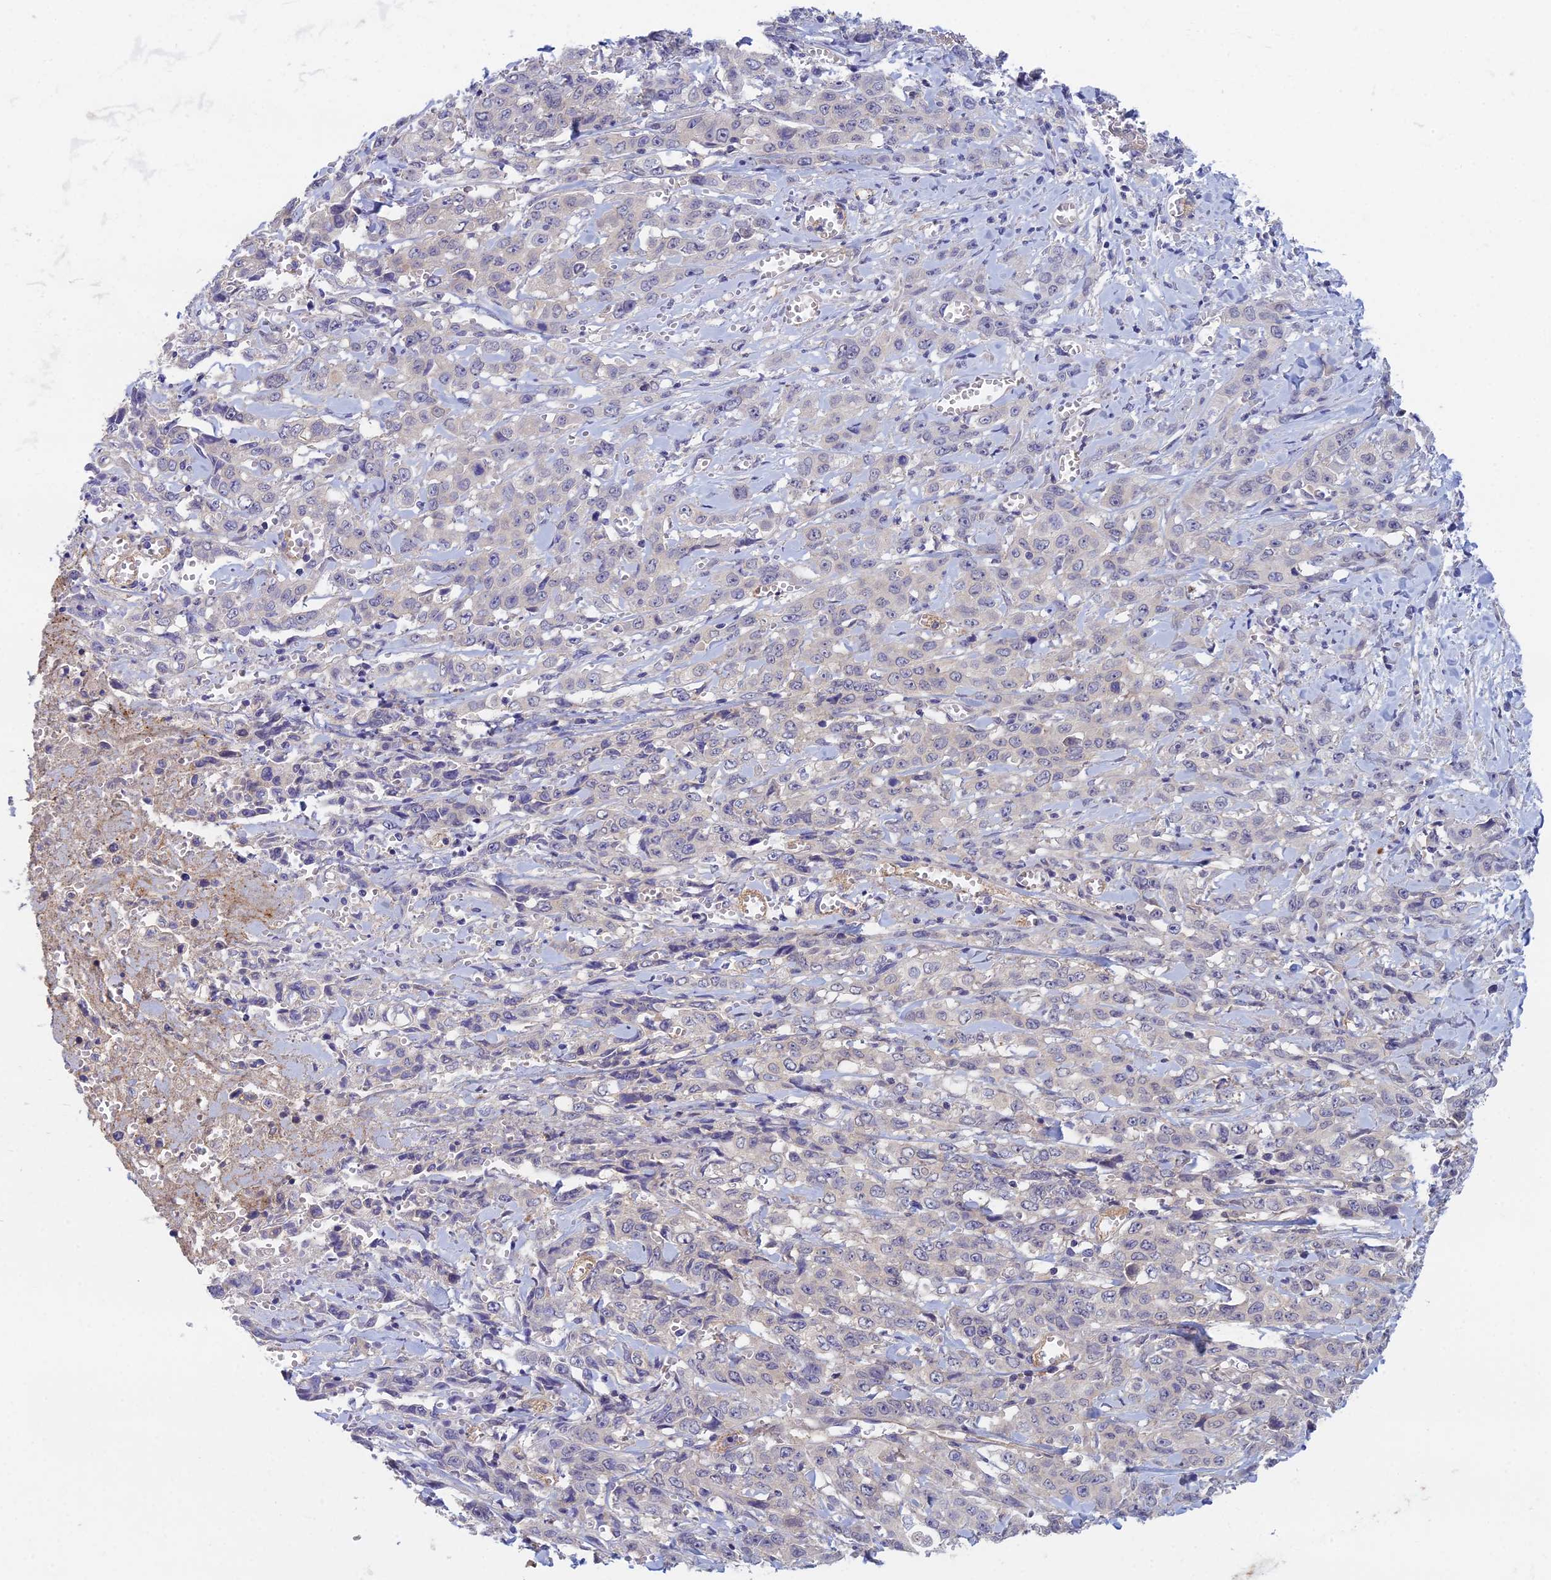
{"staining": {"intensity": "negative", "quantity": "none", "location": "none"}, "tissue": "stomach cancer", "cell_type": "Tumor cells", "image_type": "cancer", "snomed": [{"axis": "morphology", "description": "Adenocarcinoma, NOS"}, {"axis": "topography", "description": "Stomach, upper"}], "caption": "A micrograph of stomach adenocarcinoma stained for a protein shows no brown staining in tumor cells.", "gene": "METTL26", "patient": {"sex": "male", "age": 62}}